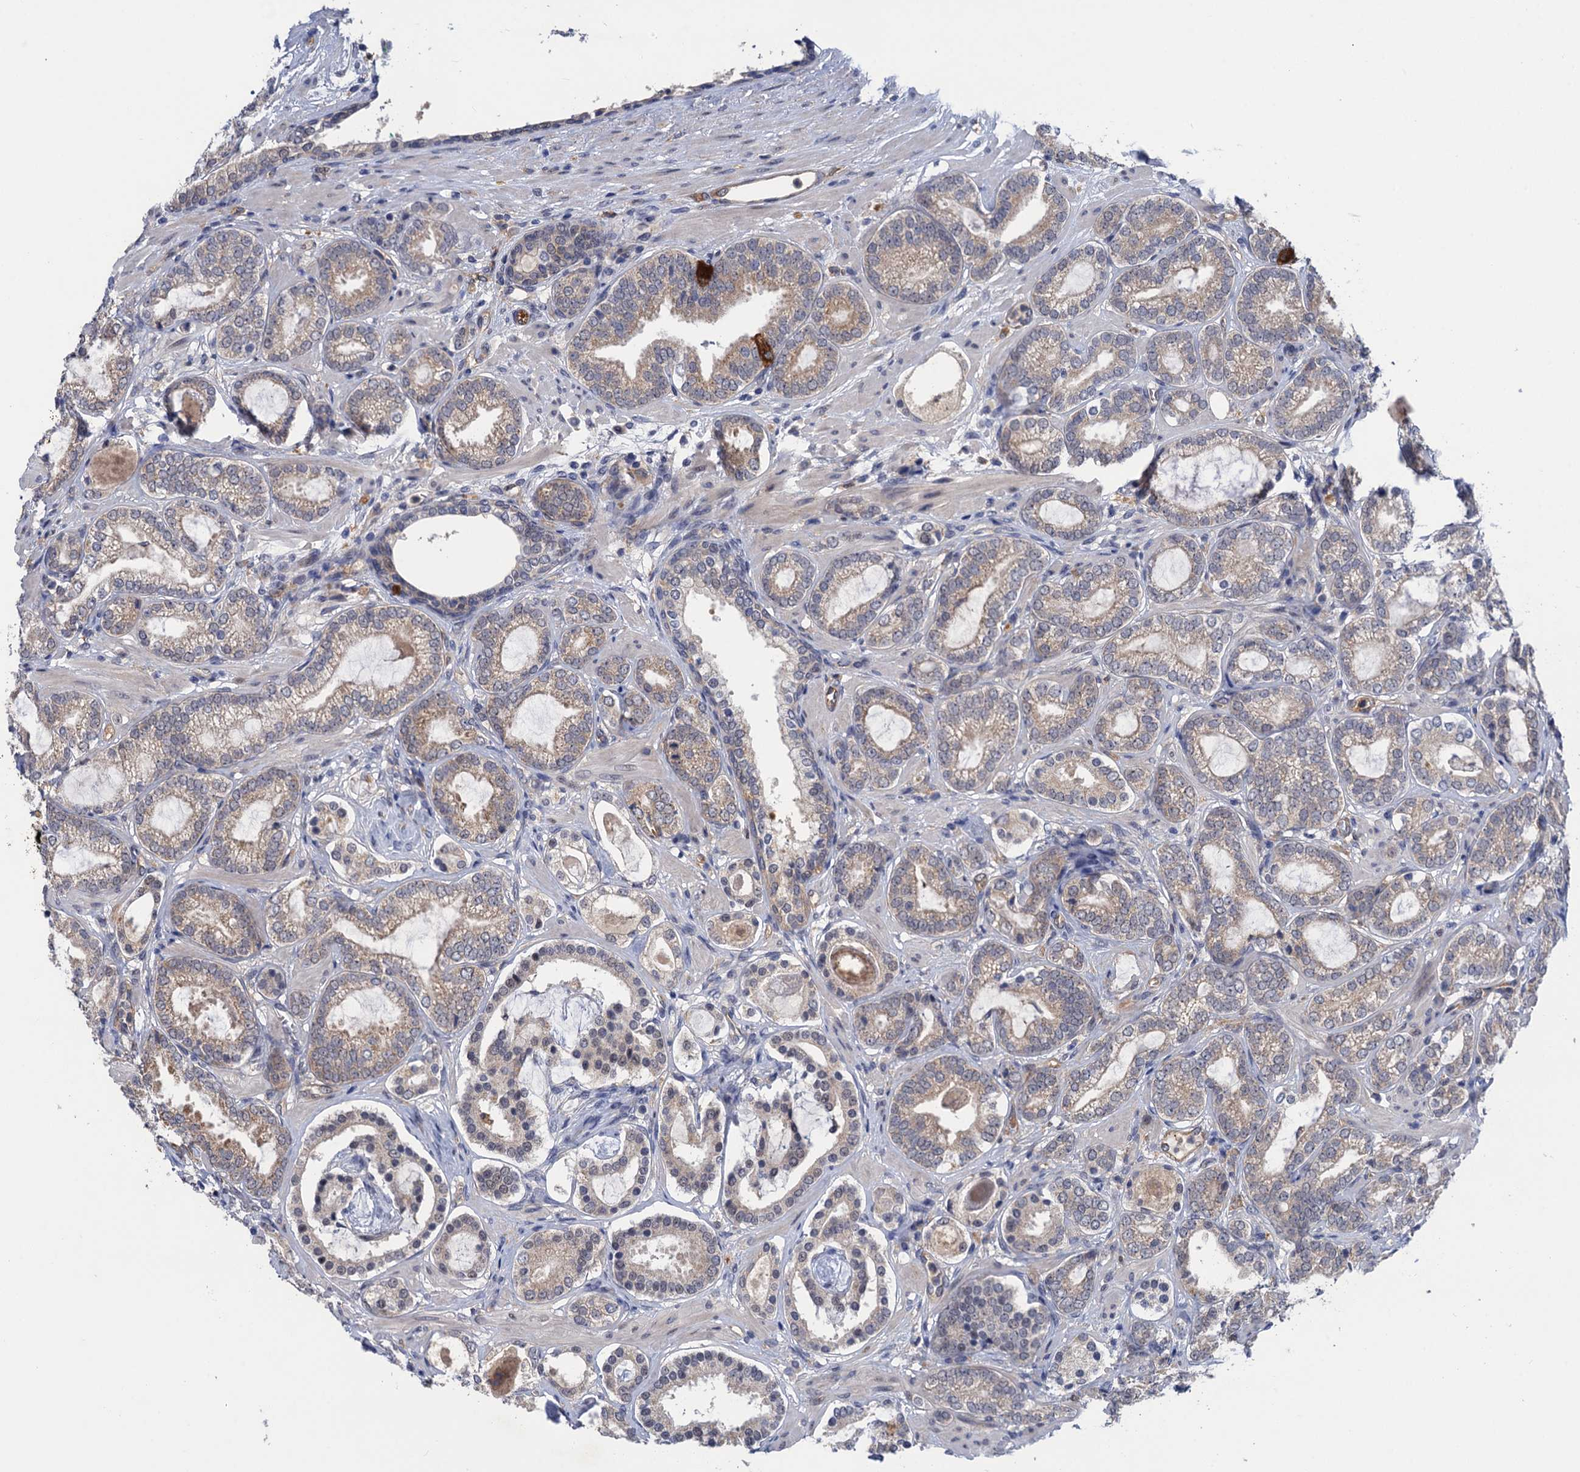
{"staining": {"intensity": "weak", "quantity": "<25%", "location": "cytoplasmic/membranous"}, "tissue": "prostate cancer", "cell_type": "Tumor cells", "image_type": "cancer", "snomed": [{"axis": "morphology", "description": "Adenocarcinoma, High grade"}, {"axis": "topography", "description": "Prostate"}], "caption": "Photomicrograph shows no significant protein expression in tumor cells of high-grade adenocarcinoma (prostate). (Brightfield microscopy of DAB immunohistochemistry at high magnification).", "gene": "NEK8", "patient": {"sex": "male", "age": 60}}